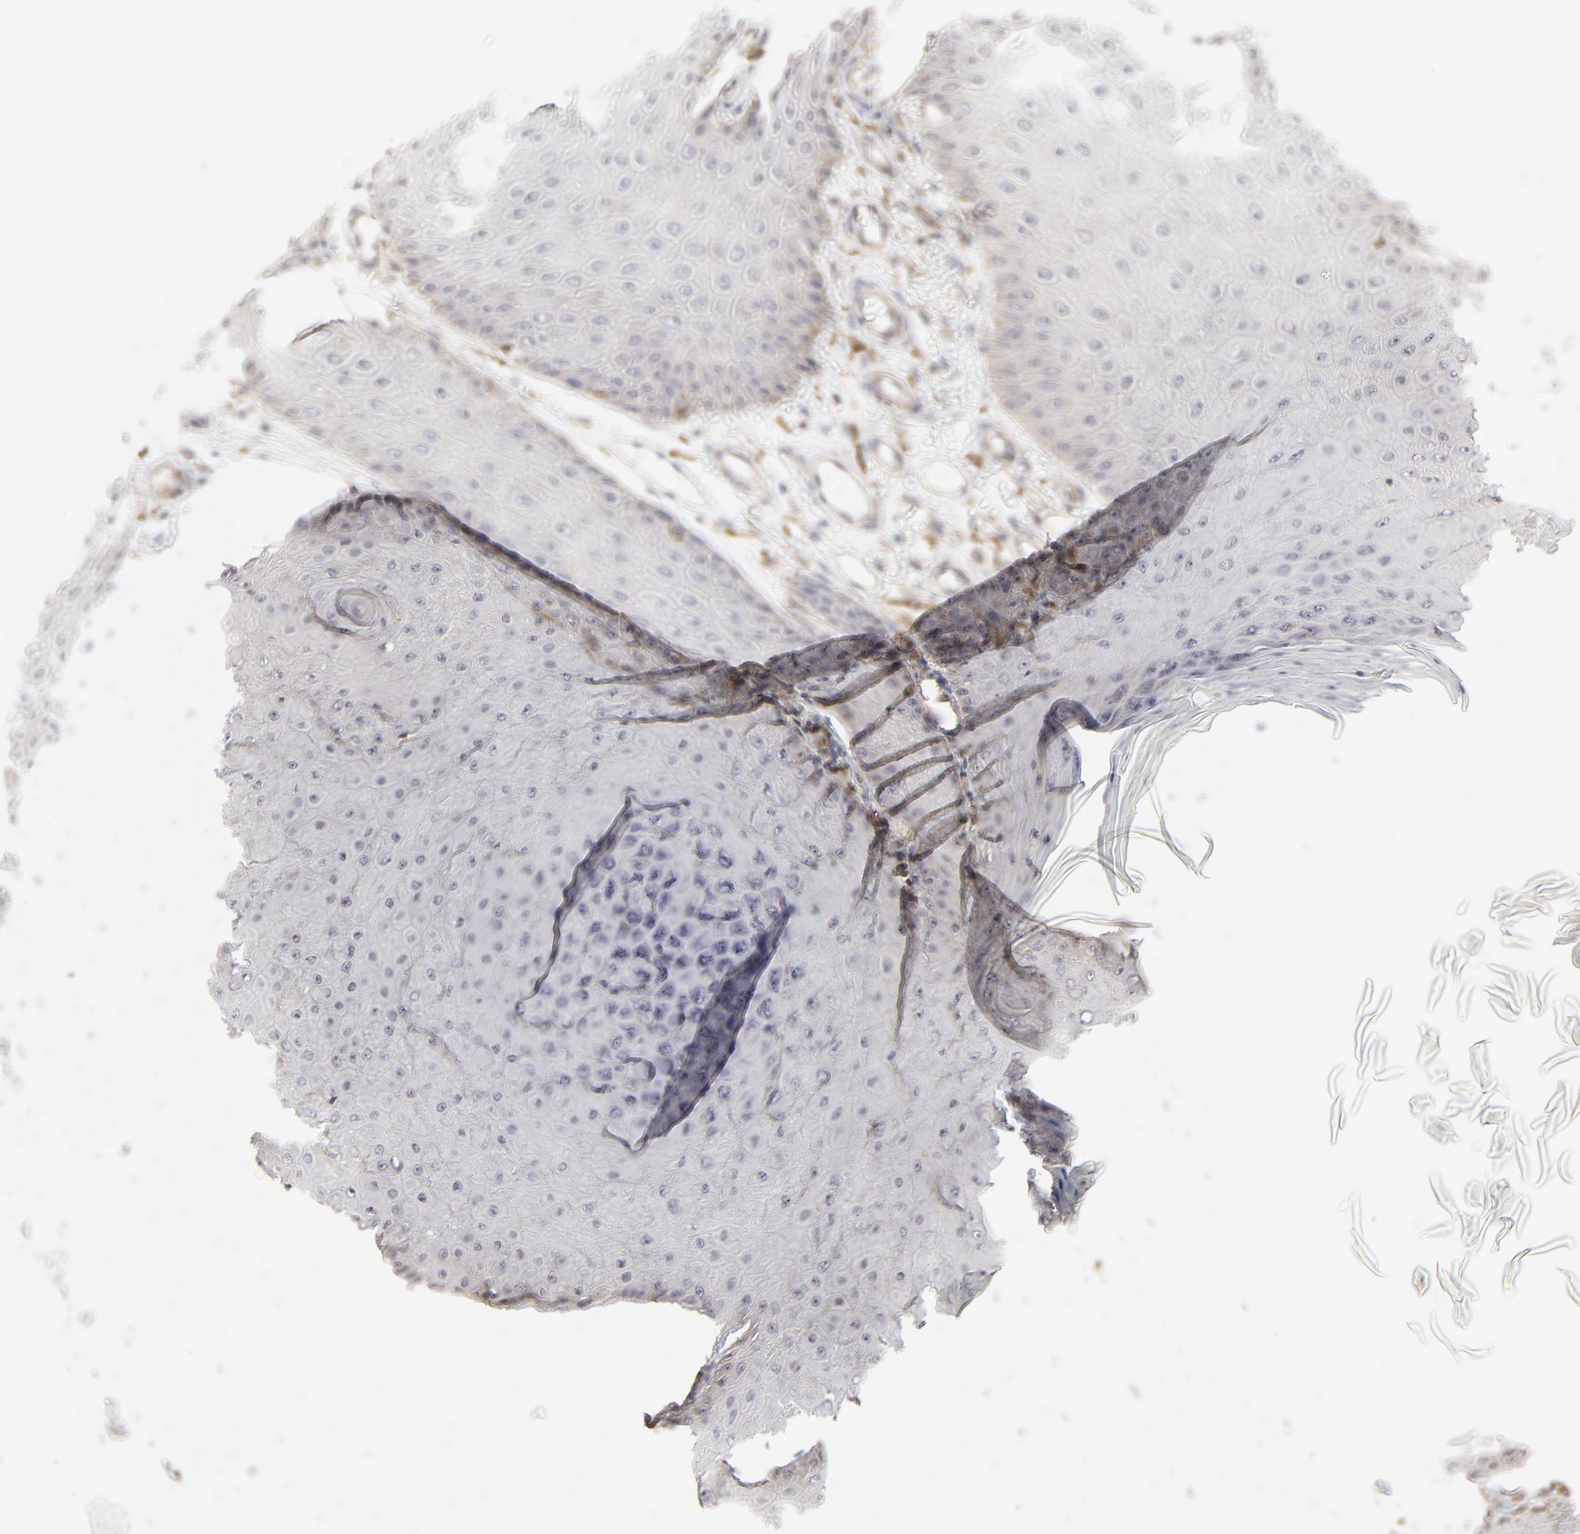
{"staining": {"intensity": "weak", "quantity": "<25%", "location": "cytoplasmic/membranous"}, "tissue": "skin cancer", "cell_type": "Tumor cells", "image_type": "cancer", "snomed": [{"axis": "morphology", "description": "Squamous cell carcinoma, NOS"}, {"axis": "topography", "description": "Skin"}], "caption": "There is no significant positivity in tumor cells of skin cancer. (Stains: DAB (3,3'-diaminobenzidine) immunohistochemistry (IHC) with hematoxylin counter stain, Microscopy: brightfield microscopy at high magnification).", "gene": "RAB5C", "patient": {"sex": "female", "age": 40}}